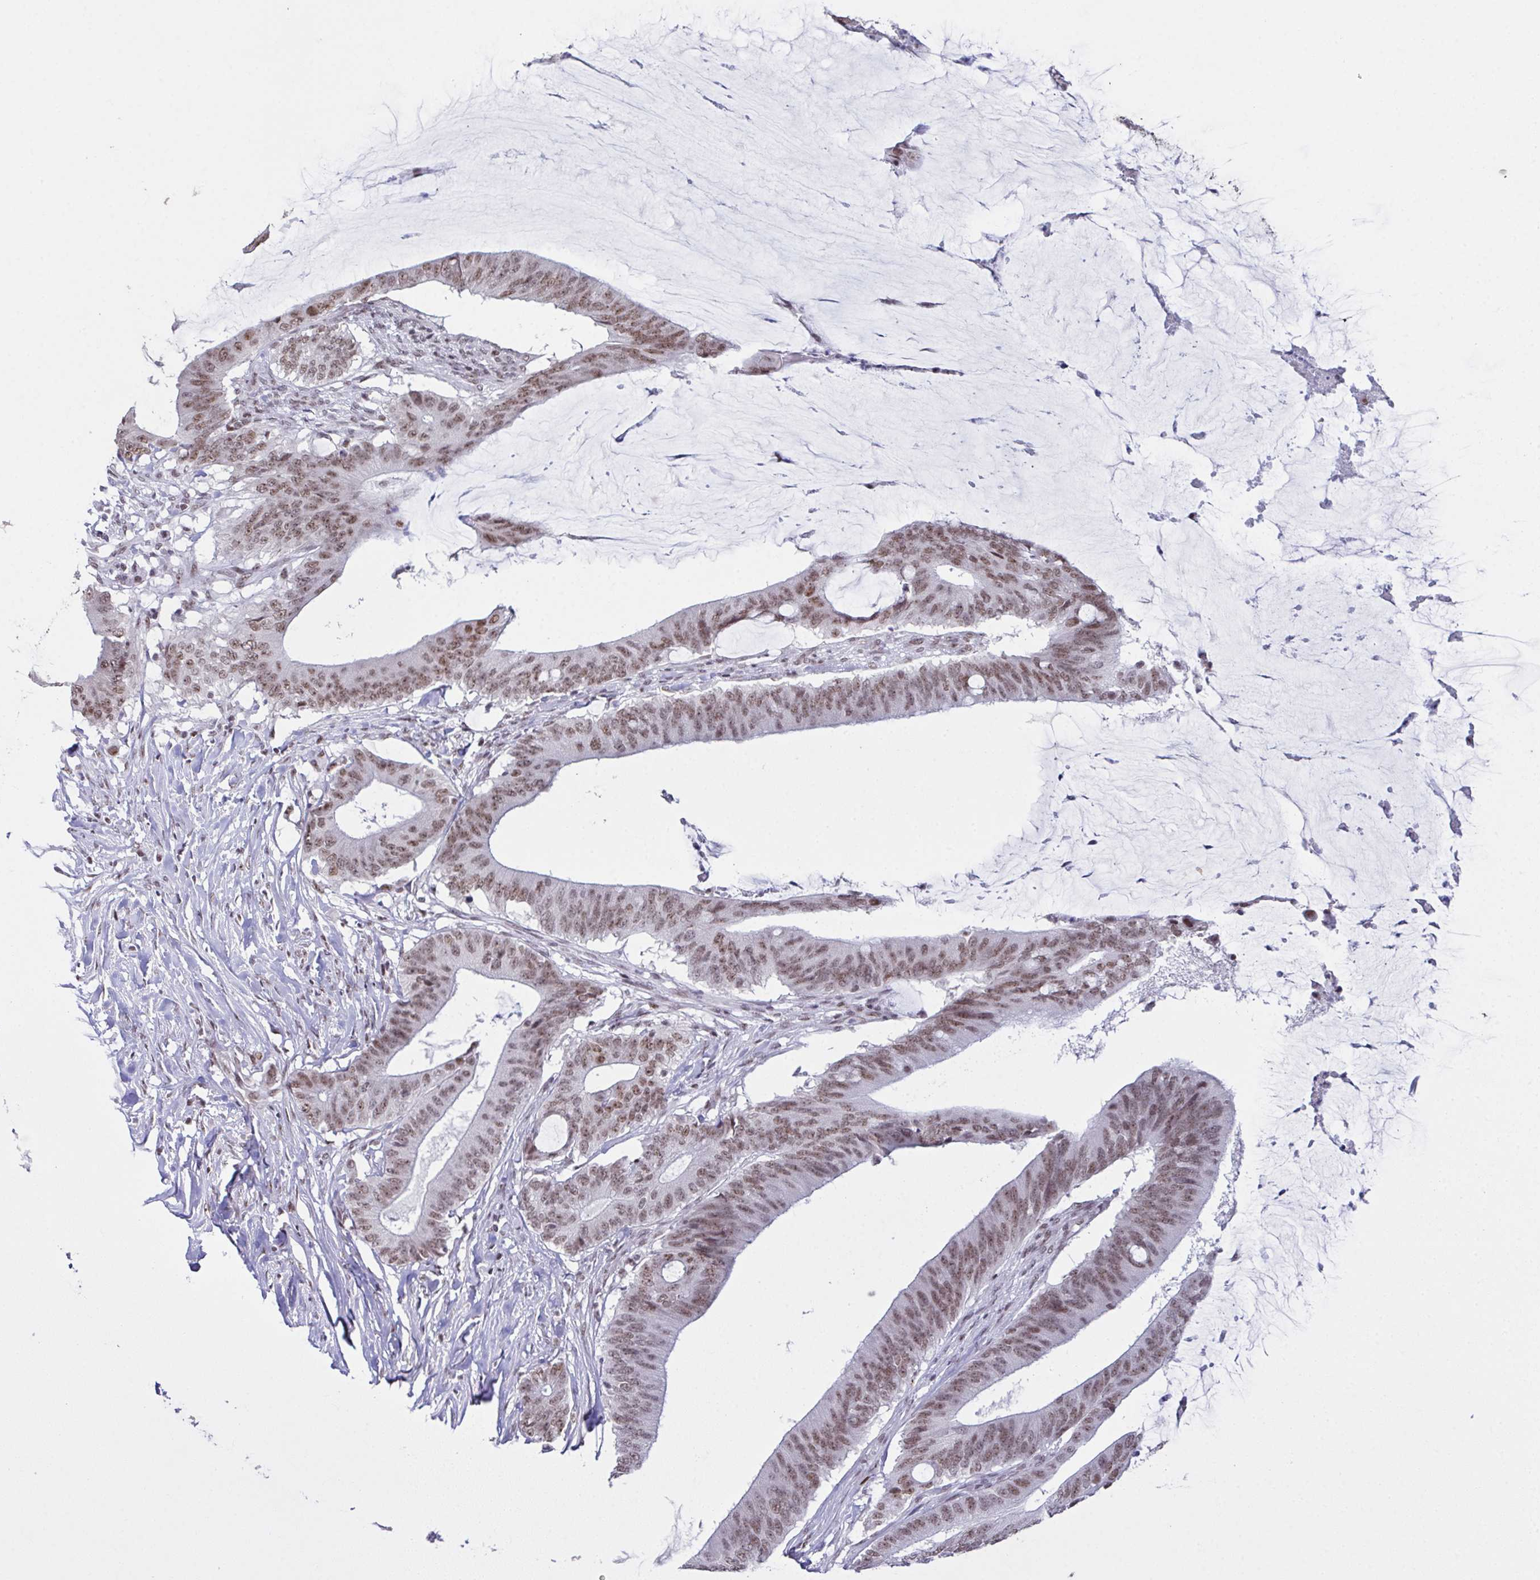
{"staining": {"intensity": "moderate", "quantity": ">75%", "location": "nuclear"}, "tissue": "colorectal cancer", "cell_type": "Tumor cells", "image_type": "cancer", "snomed": [{"axis": "morphology", "description": "Adenocarcinoma, NOS"}, {"axis": "topography", "description": "Colon"}], "caption": "IHC histopathology image of adenocarcinoma (colorectal) stained for a protein (brown), which shows medium levels of moderate nuclear positivity in about >75% of tumor cells.", "gene": "ZNF800", "patient": {"sex": "female", "age": 43}}